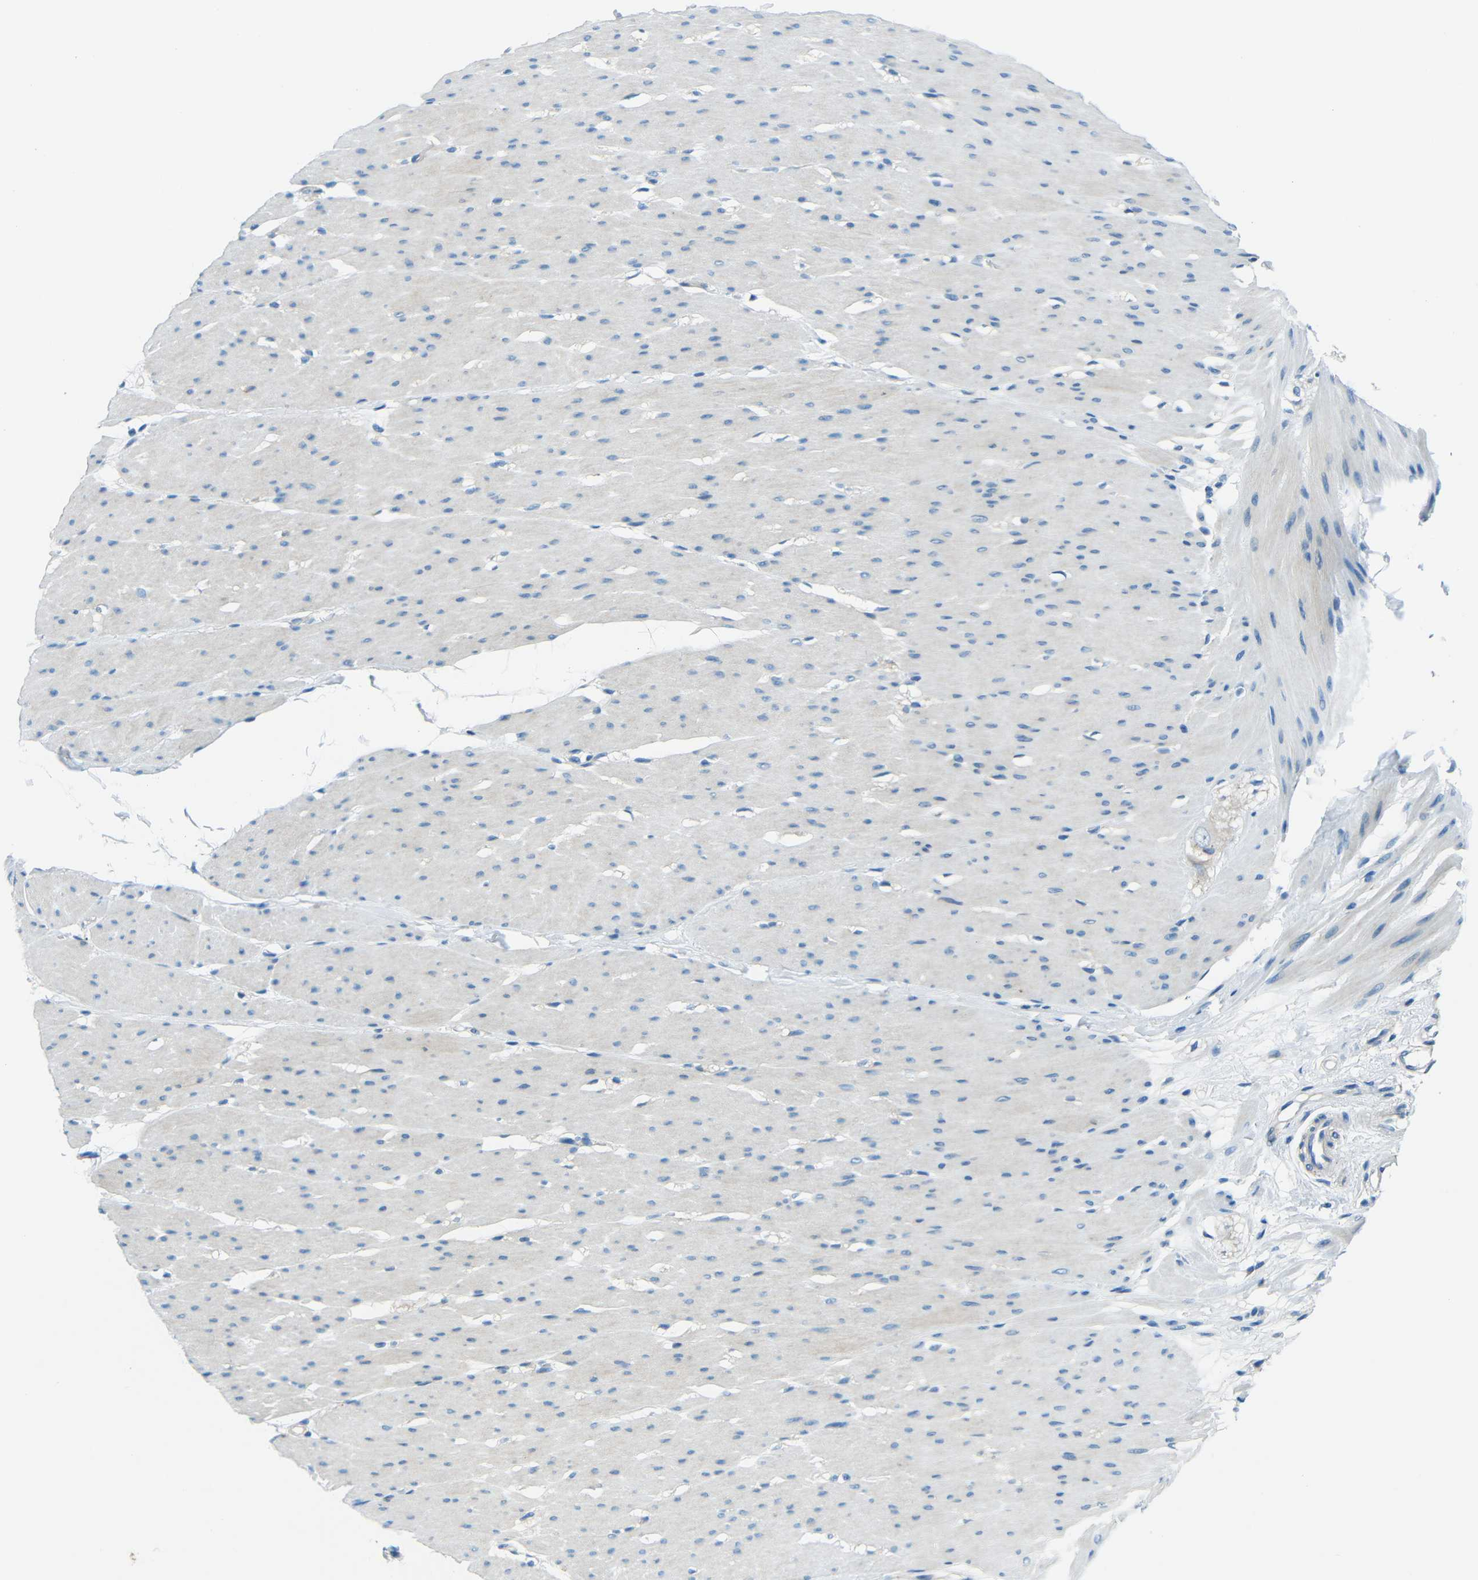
{"staining": {"intensity": "negative", "quantity": "none", "location": "none"}, "tissue": "smooth muscle", "cell_type": "Smooth muscle cells", "image_type": "normal", "snomed": [{"axis": "morphology", "description": "Normal tissue, NOS"}, {"axis": "topography", "description": "Smooth muscle"}, {"axis": "topography", "description": "Colon"}], "caption": "The image demonstrates no significant staining in smooth muscle cells of smooth muscle.", "gene": "CYP26B1", "patient": {"sex": "male", "age": 67}}